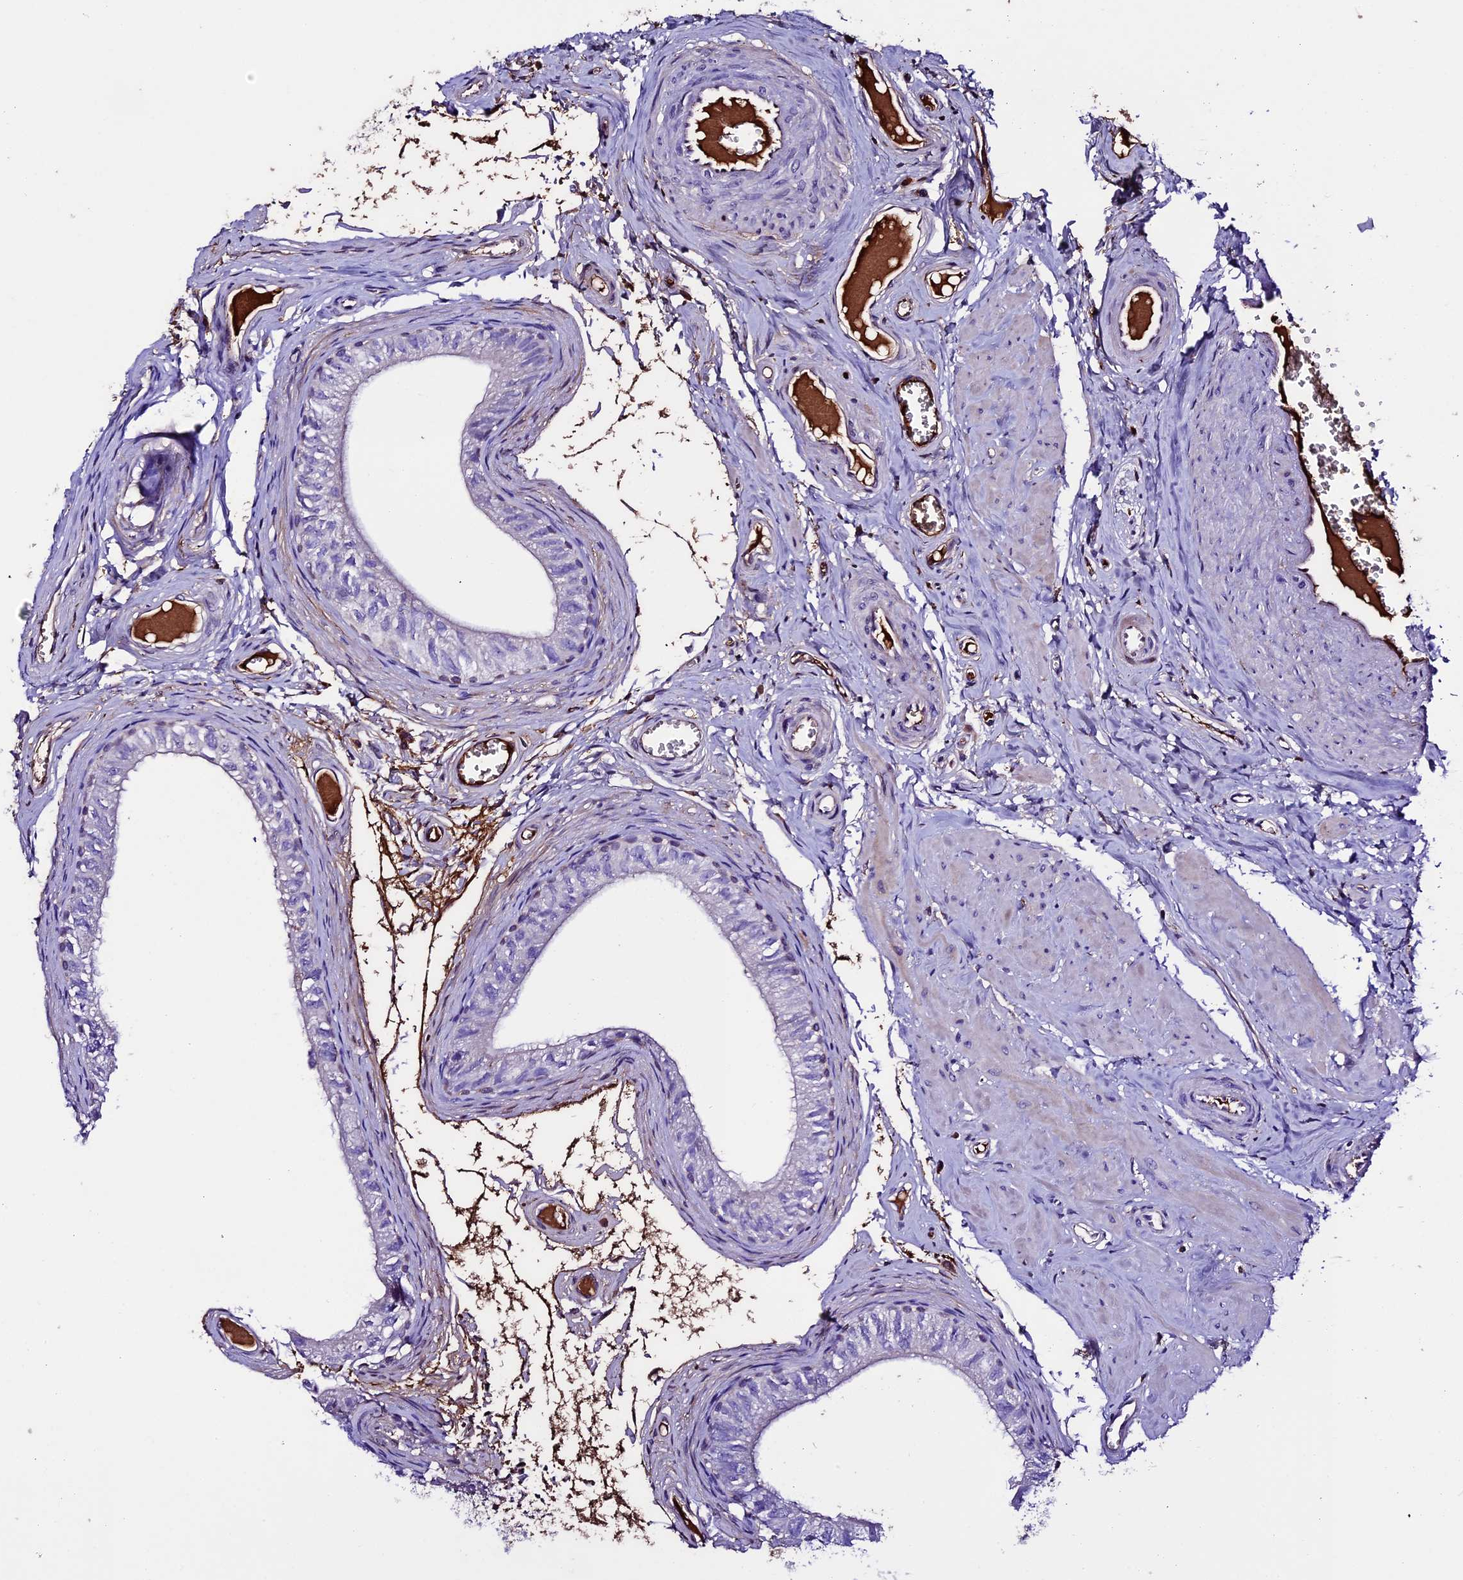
{"staining": {"intensity": "weak", "quantity": "<25%", "location": "cytoplasmic/membranous"}, "tissue": "epididymis", "cell_type": "Glandular cells", "image_type": "normal", "snomed": [{"axis": "morphology", "description": "Normal tissue, NOS"}, {"axis": "topography", "description": "Epididymis"}], "caption": "DAB (3,3'-diaminobenzidine) immunohistochemical staining of benign human epididymis displays no significant staining in glandular cells.", "gene": "TCP11L2", "patient": {"sex": "male", "age": 42}}